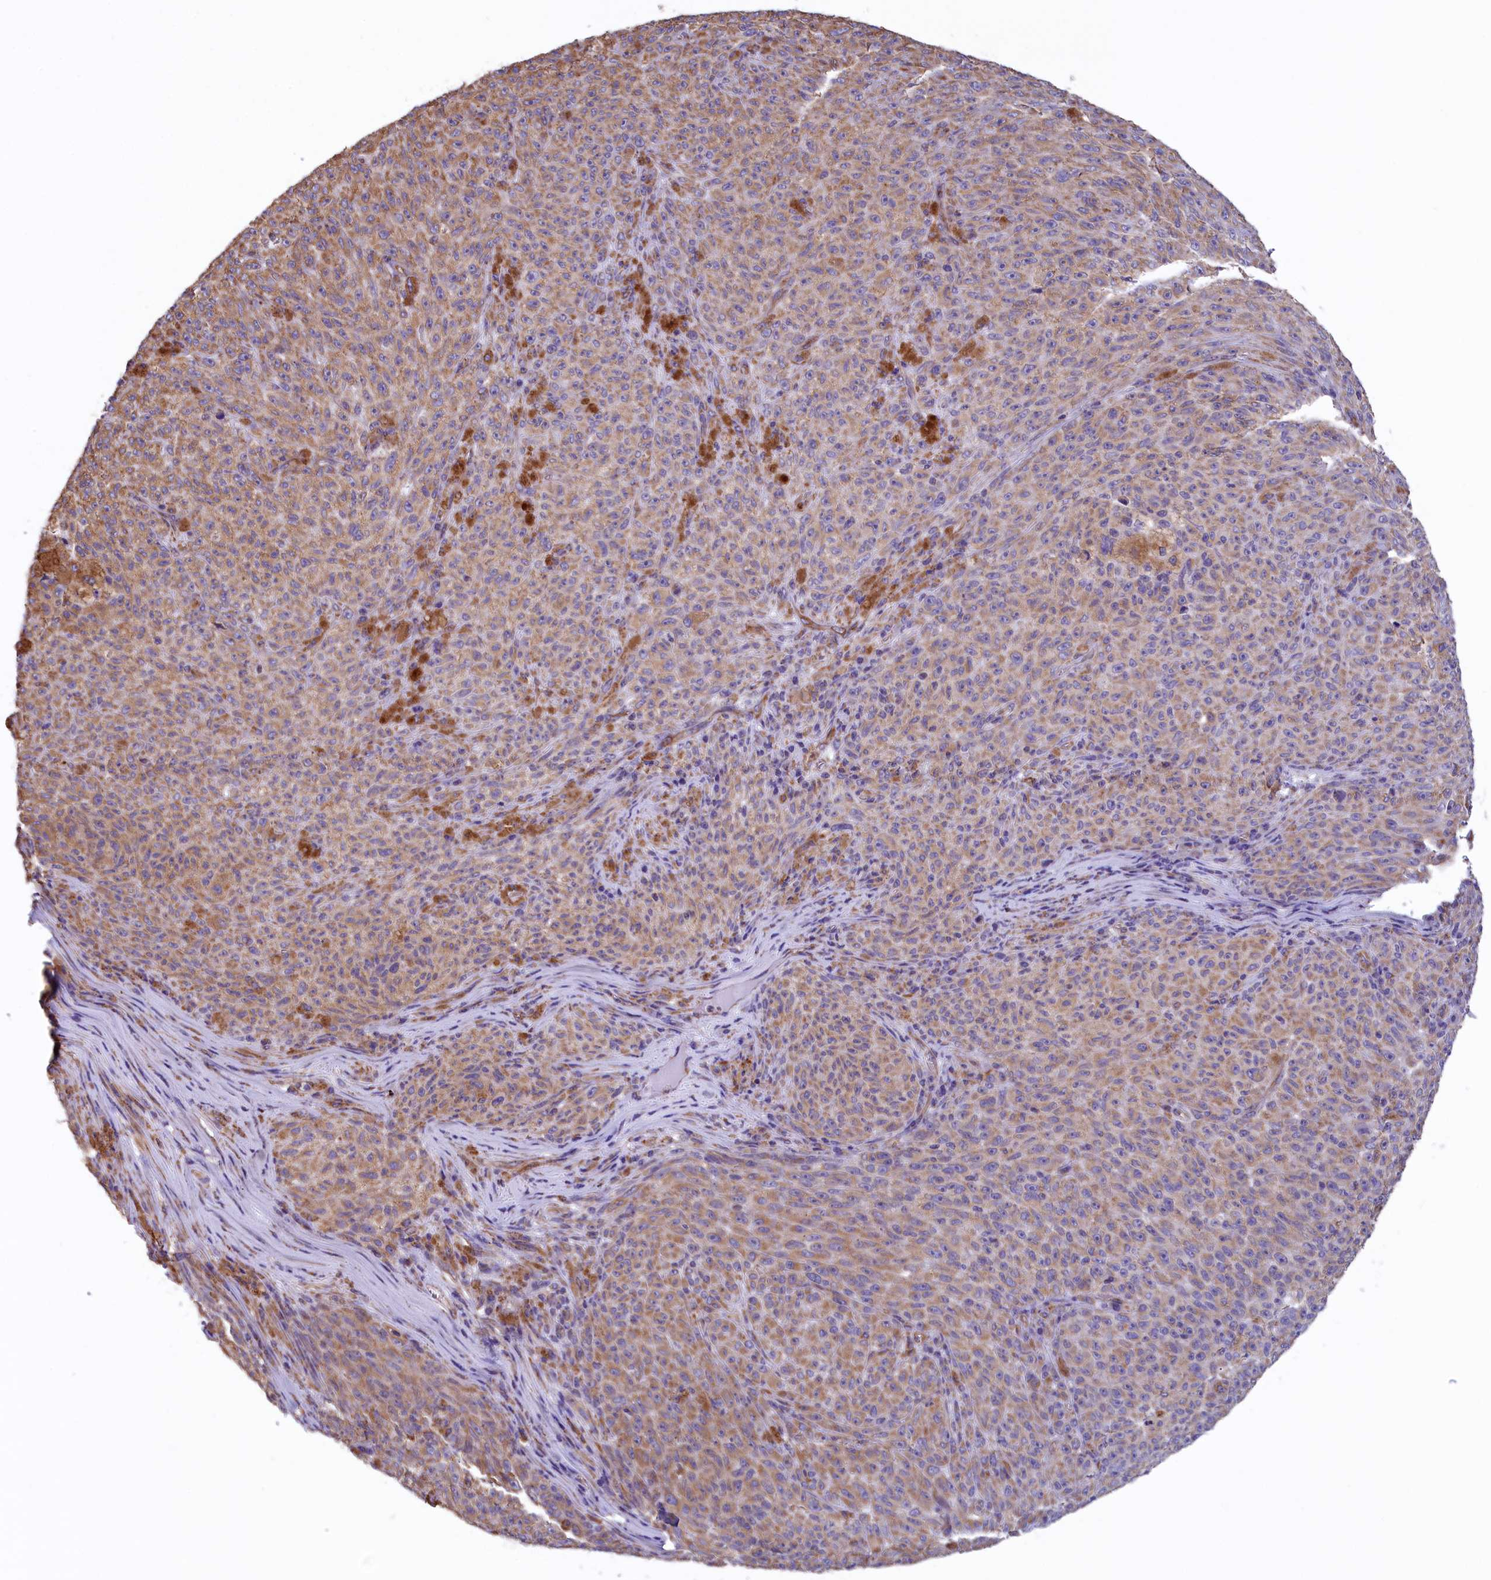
{"staining": {"intensity": "moderate", "quantity": ">75%", "location": "cytoplasmic/membranous"}, "tissue": "melanoma", "cell_type": "Tumor cells", "image_type": "cancer", "snomed": [{"axis": "morphology", "description": "Malignant melanoma, NOS"}, {"axis": "topography", "description": "Skin"}], "caption": "Immunohistochemistry histopathology image of malignant melanoma stained for a protein (brown), which reveals medium levels of moderate cytoplasmic/membranous positivity in about >75% of tumor cells.", "gene": "GATB", "patient": {"sex": "female", "age": 82}}